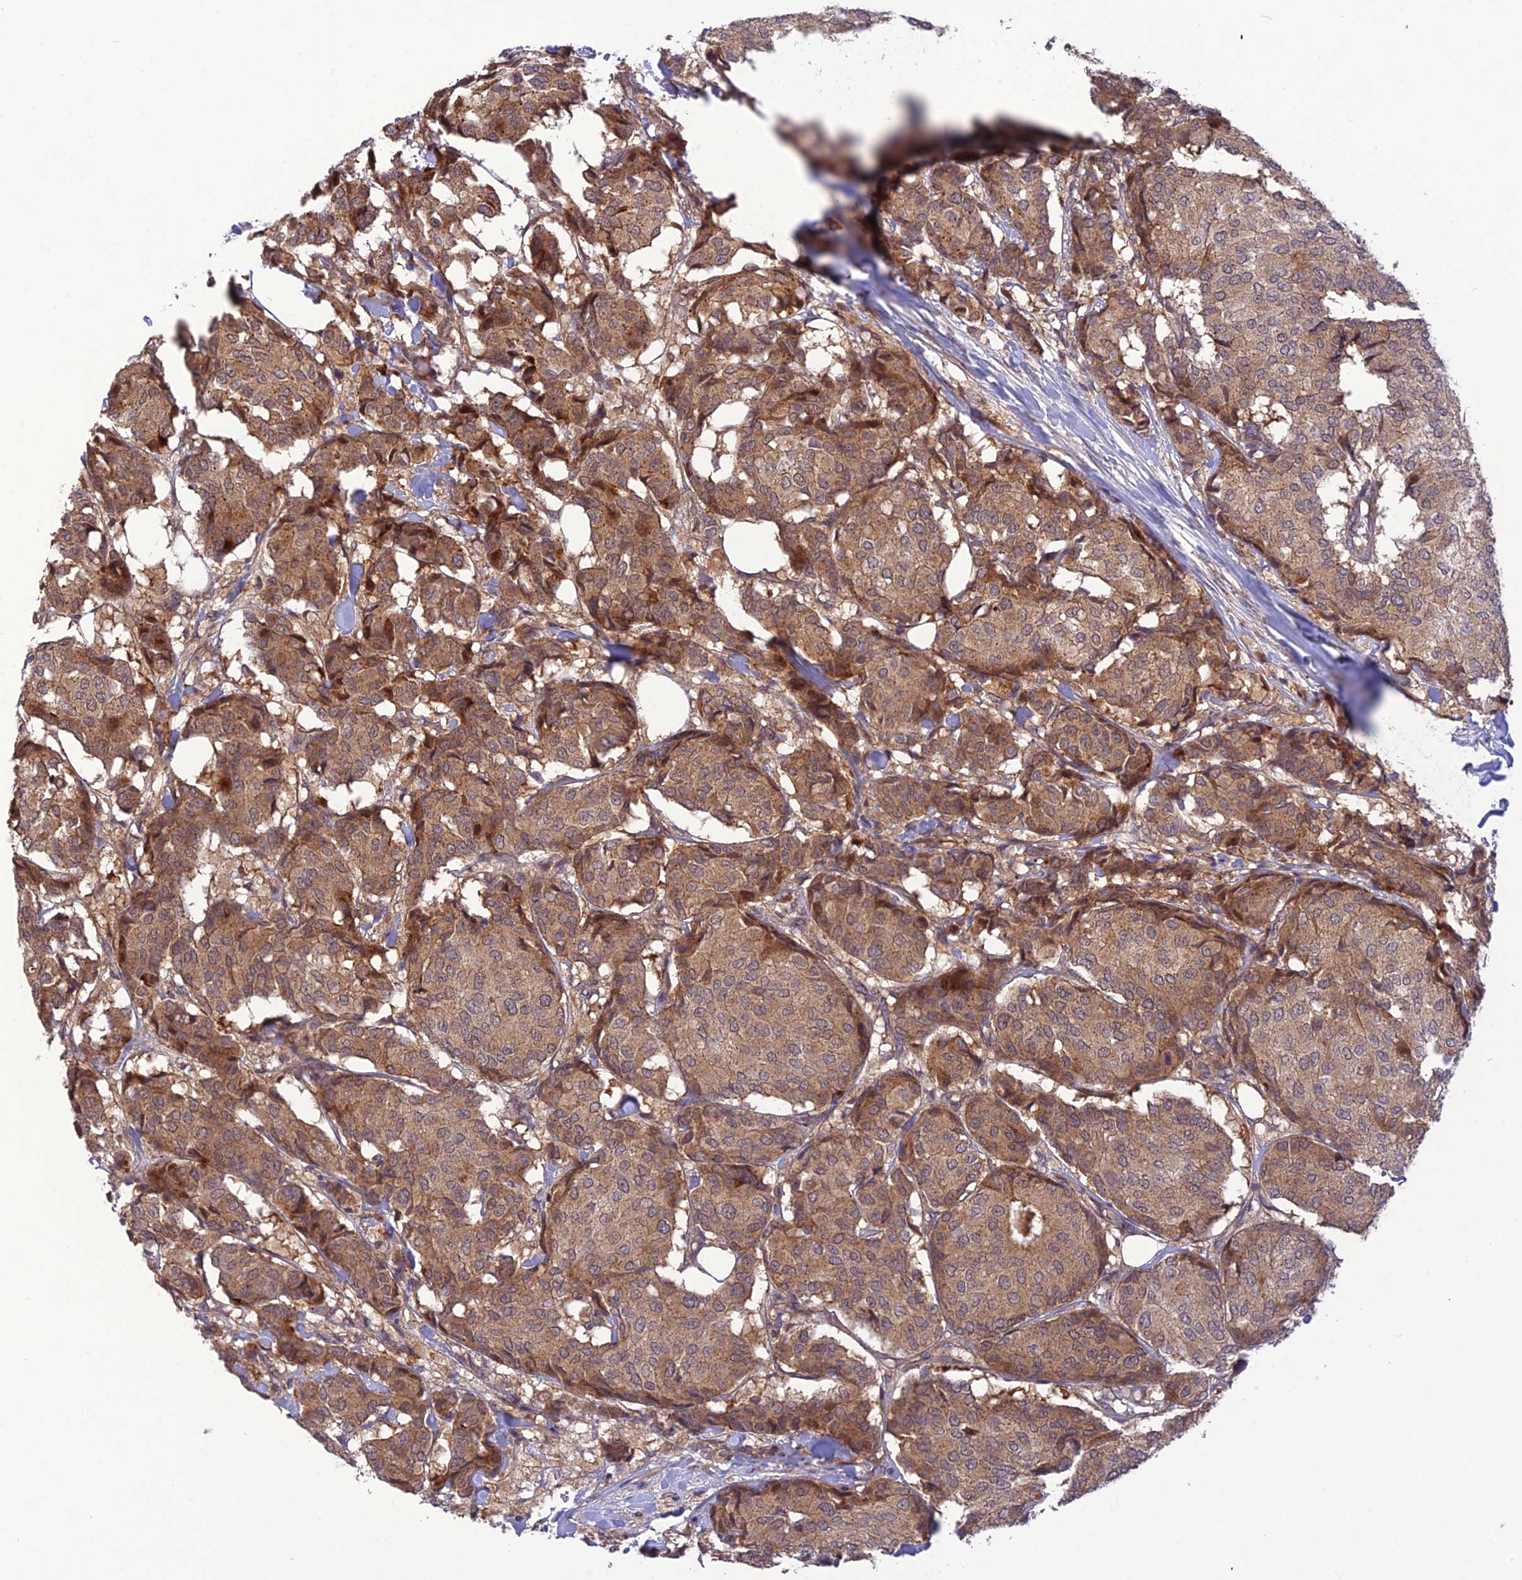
{"staining": {"intensity": "moderate", "quantity": ">75%", "location": "cytoplasmic/membranous"}, "tissue": "breast cancer", "cell_type": "Tumor cells", "image_type": "cancer", "snomed": [{"axis": "morphology", "description": "Duct carcinoma"}, {"axis": "topography", "description": "Breast"}], "caption": "High-magnification brightfield microscopy of breast infiltrating ductal carcinoma stained with DAB (brown) and counterstained with hematoxylin (blue). tumor cells exhibit moderate cytoplasmic/membranous positivity is present in approximately>75% of cells.", "gene": "UROS", "patient": {"sex": "female", "age": 75}}